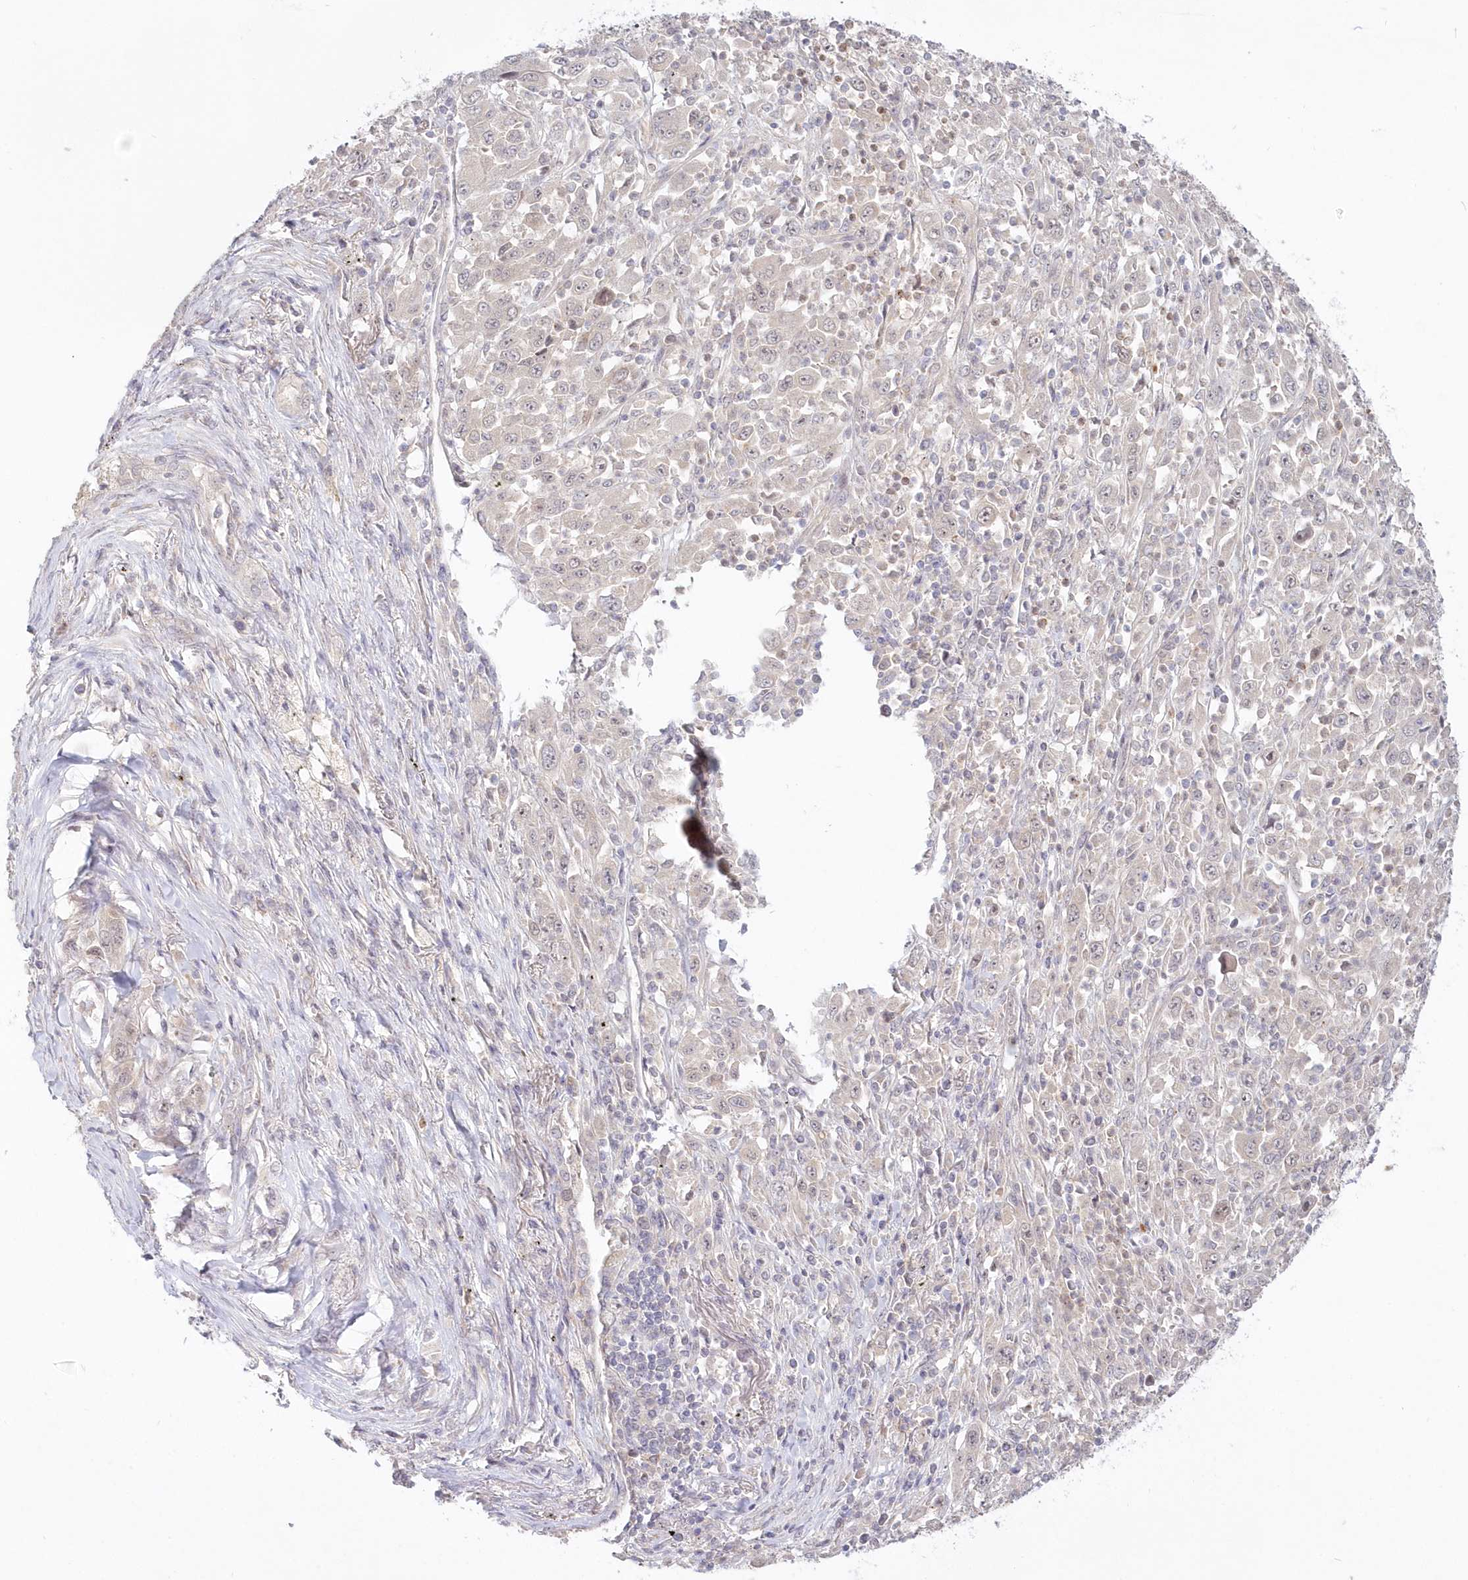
{"staining": {"intensity": "weak", "quantity": "<25%", "location": "nuclear"}, "tissue": "melanoma", "cell_type": "Tumor cells", "image_type": "cancer", "snomed": [{"axis": "morphology", "description": "Malignant melanoma, Metastatic site"}, {"axis": "topography", "description": "Skin"}], "caption": "Tumor cells show no significant expression in melanoma.", "gene": "KATNA1", "patient": {"sex": "female", "age": 56}}